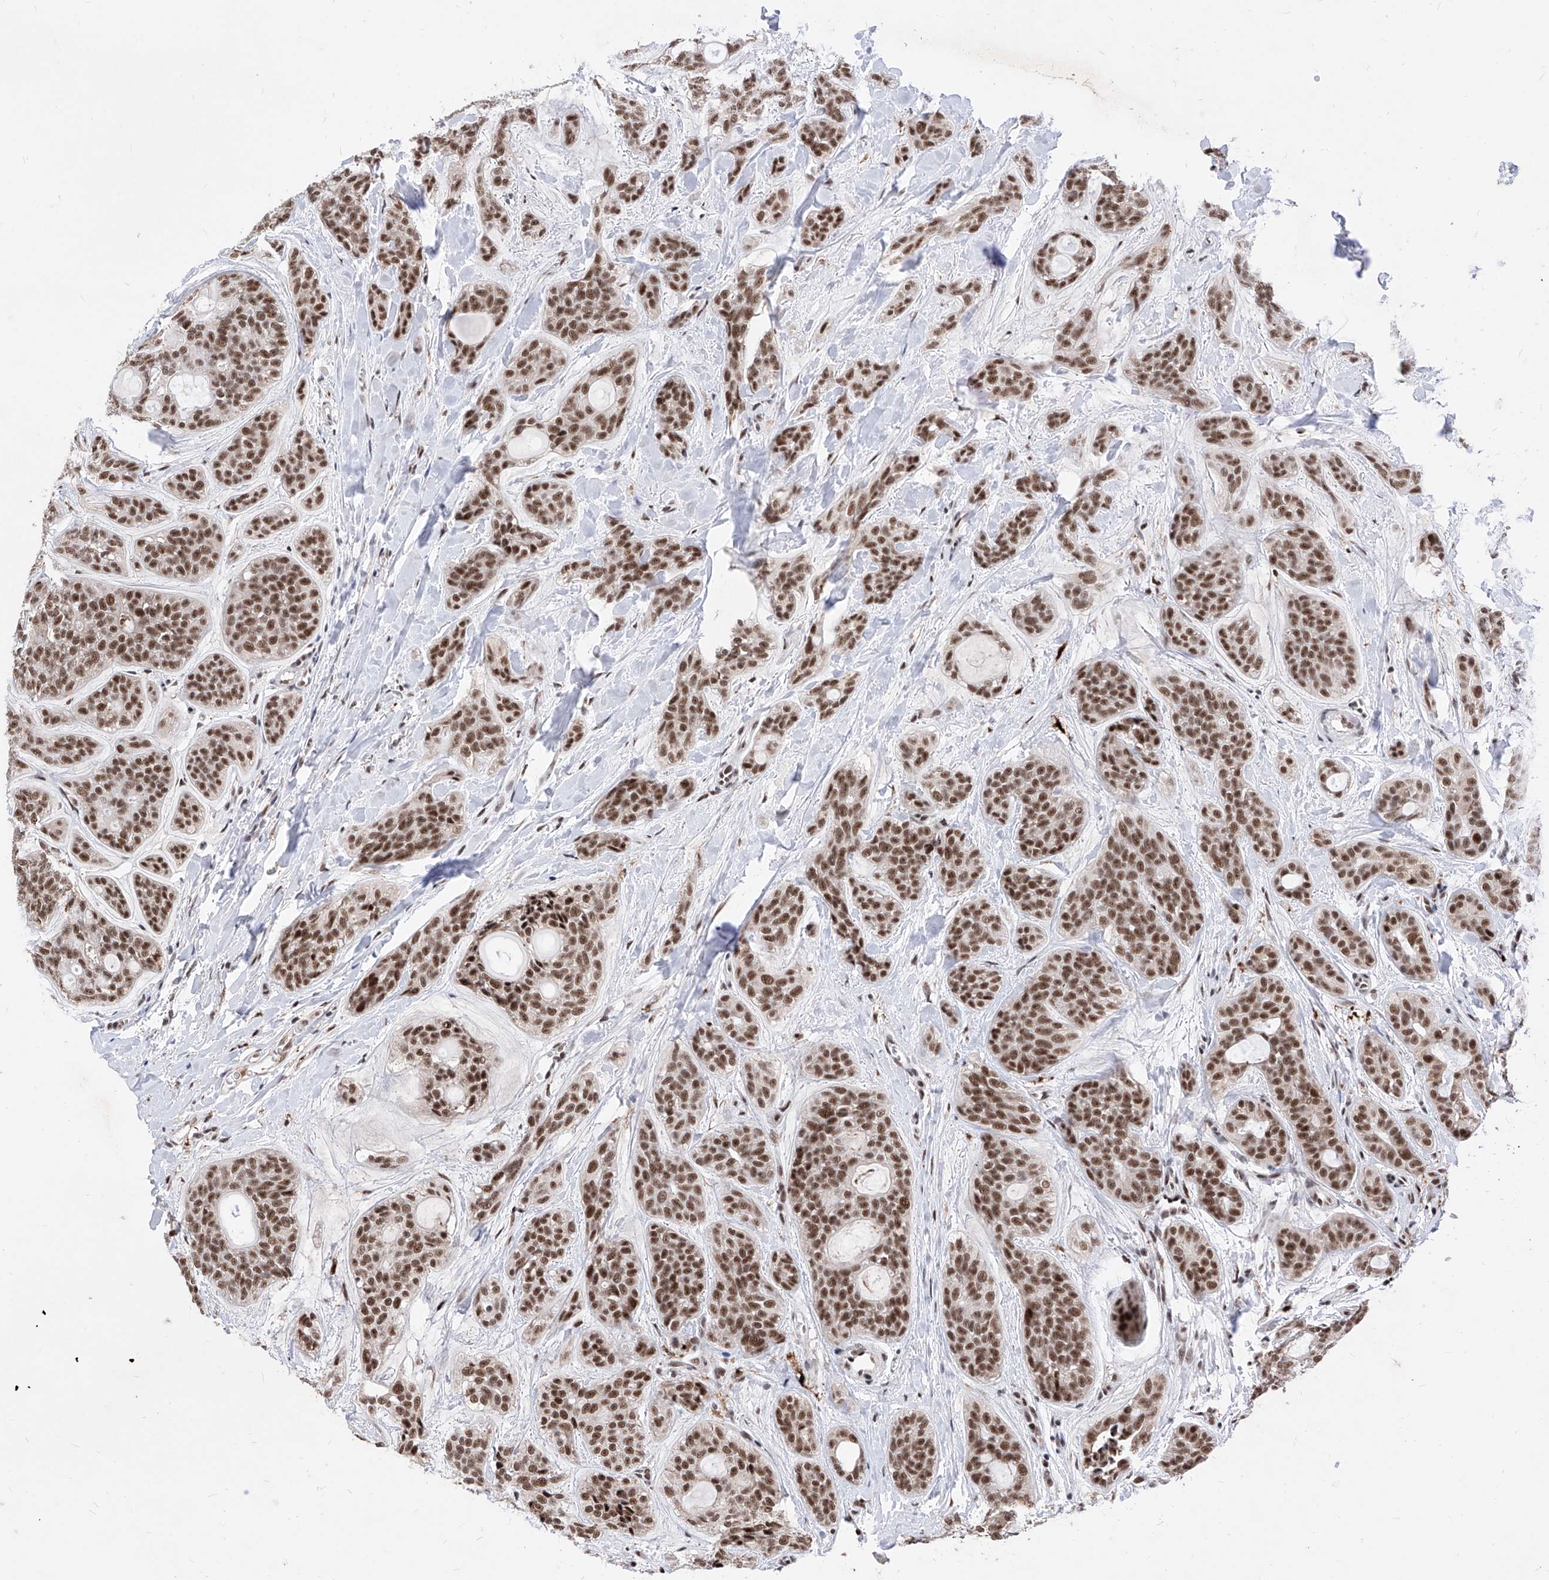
{"staining": {"intensity": "moderate", "quantity": ">75%", "location": "nuclear"}, "tissue": "head and neck cancer", "cell_type": "Tumor cells", "image_type": "cancer", "snomed": [{"axis": "morphology", "description": "Adenocarcinoma, NOS"}, {"axis": "topography", "description": "Head-Neck"}], "caption": "A high-resolution image shows immunohistochemistry (IHC) staining of adenocarcinoma (head and neck), which shows moderate nuclear positivity in about >75% of tumor cells.", "gene": "PHF5A", "patient": {"sex": "male", "age": 66}}